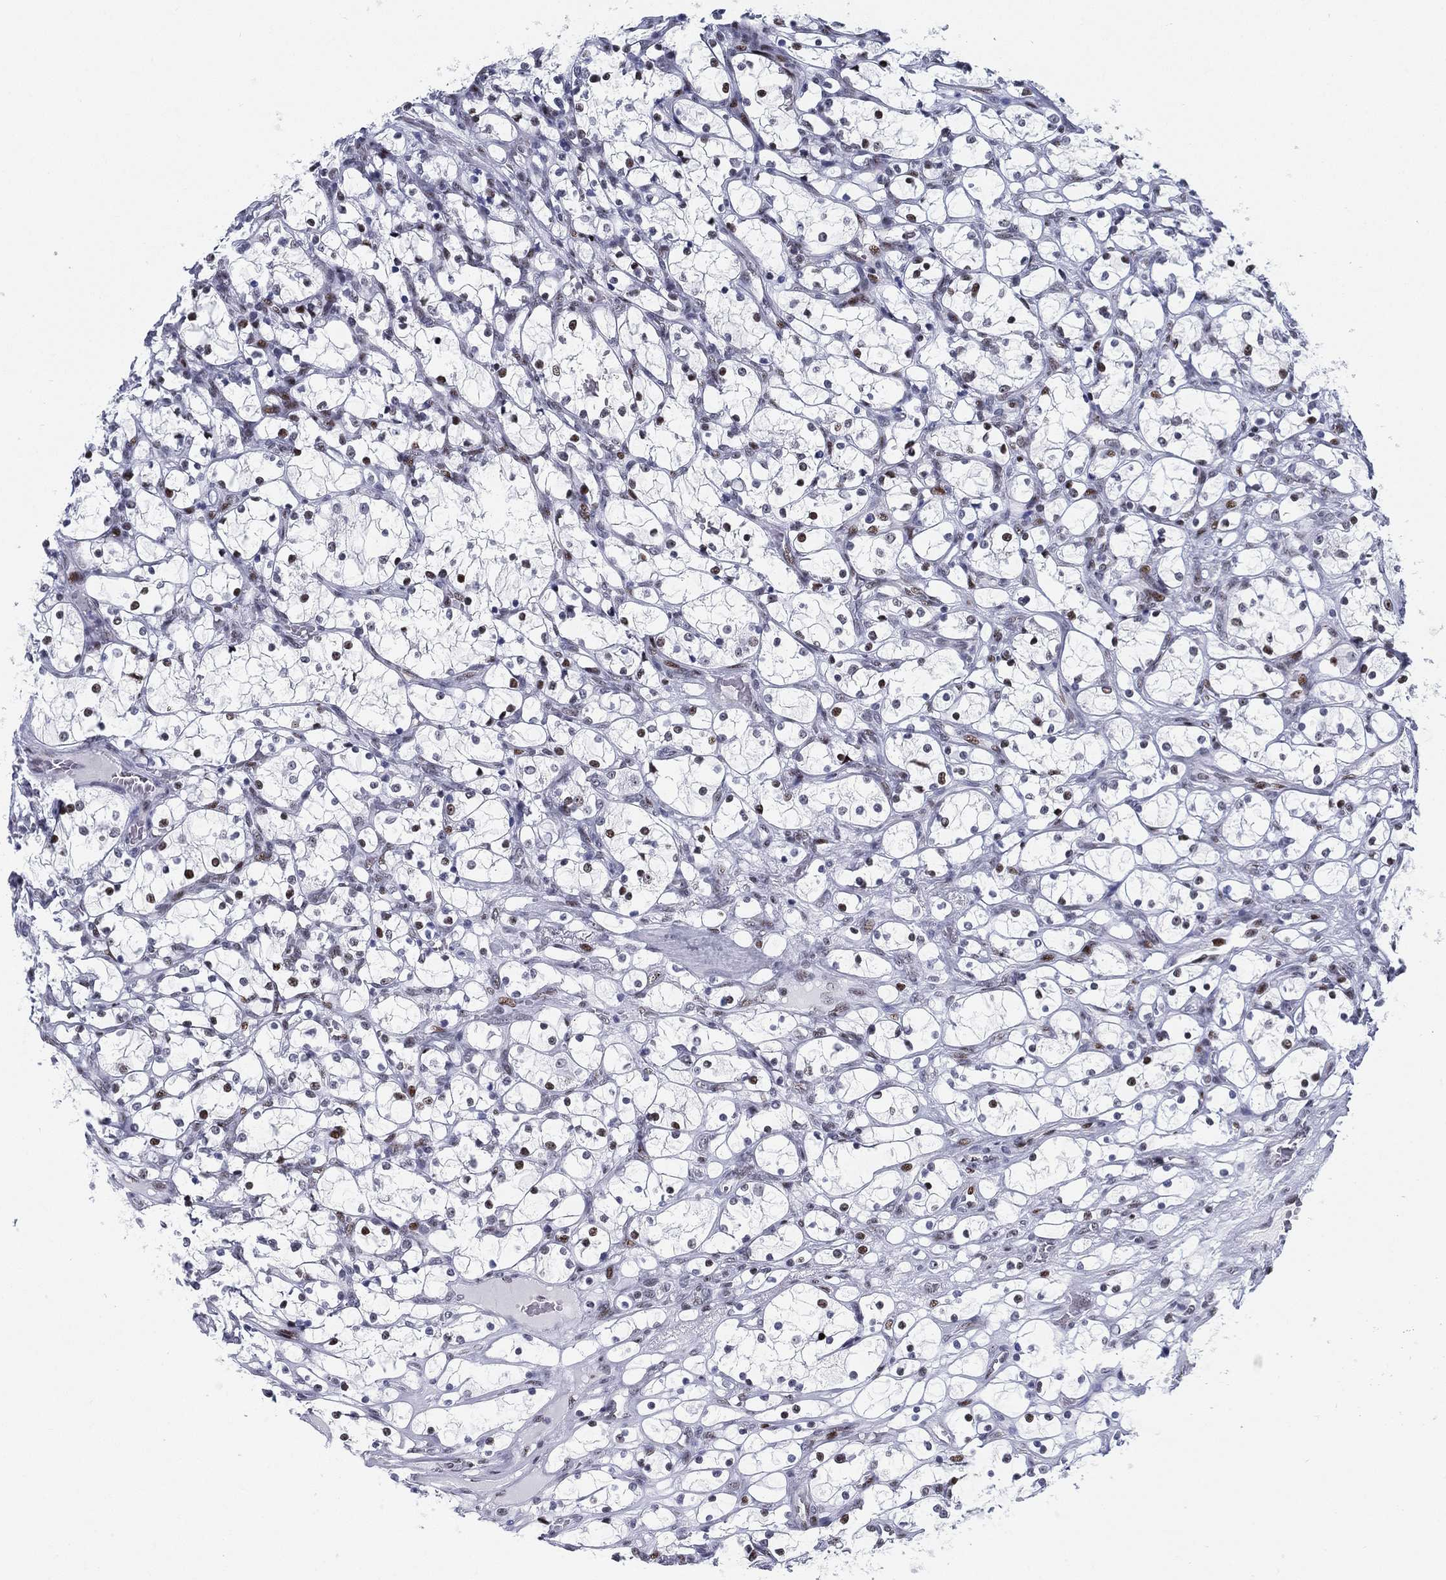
{"staining": {"intensity": "negative", "quantity": "none", "location": "none"}, "tissue": "renal cancer", "cell_type": "Tumor cells", "image_type": "cancer", "snomed": [{"axis": "morphology", "description": "Adenocarcinoma, NOS"}, {"axis": "topography", "description": "Kidney"}], "caption": "An IHC image of renal cancer (adenocarcinoma) is shown. There is no staining in tumor cells of renal cancer (adenocarcinoma).", "gene": "CYB561D2", "patient": {"sex": "female", "age": 69}}